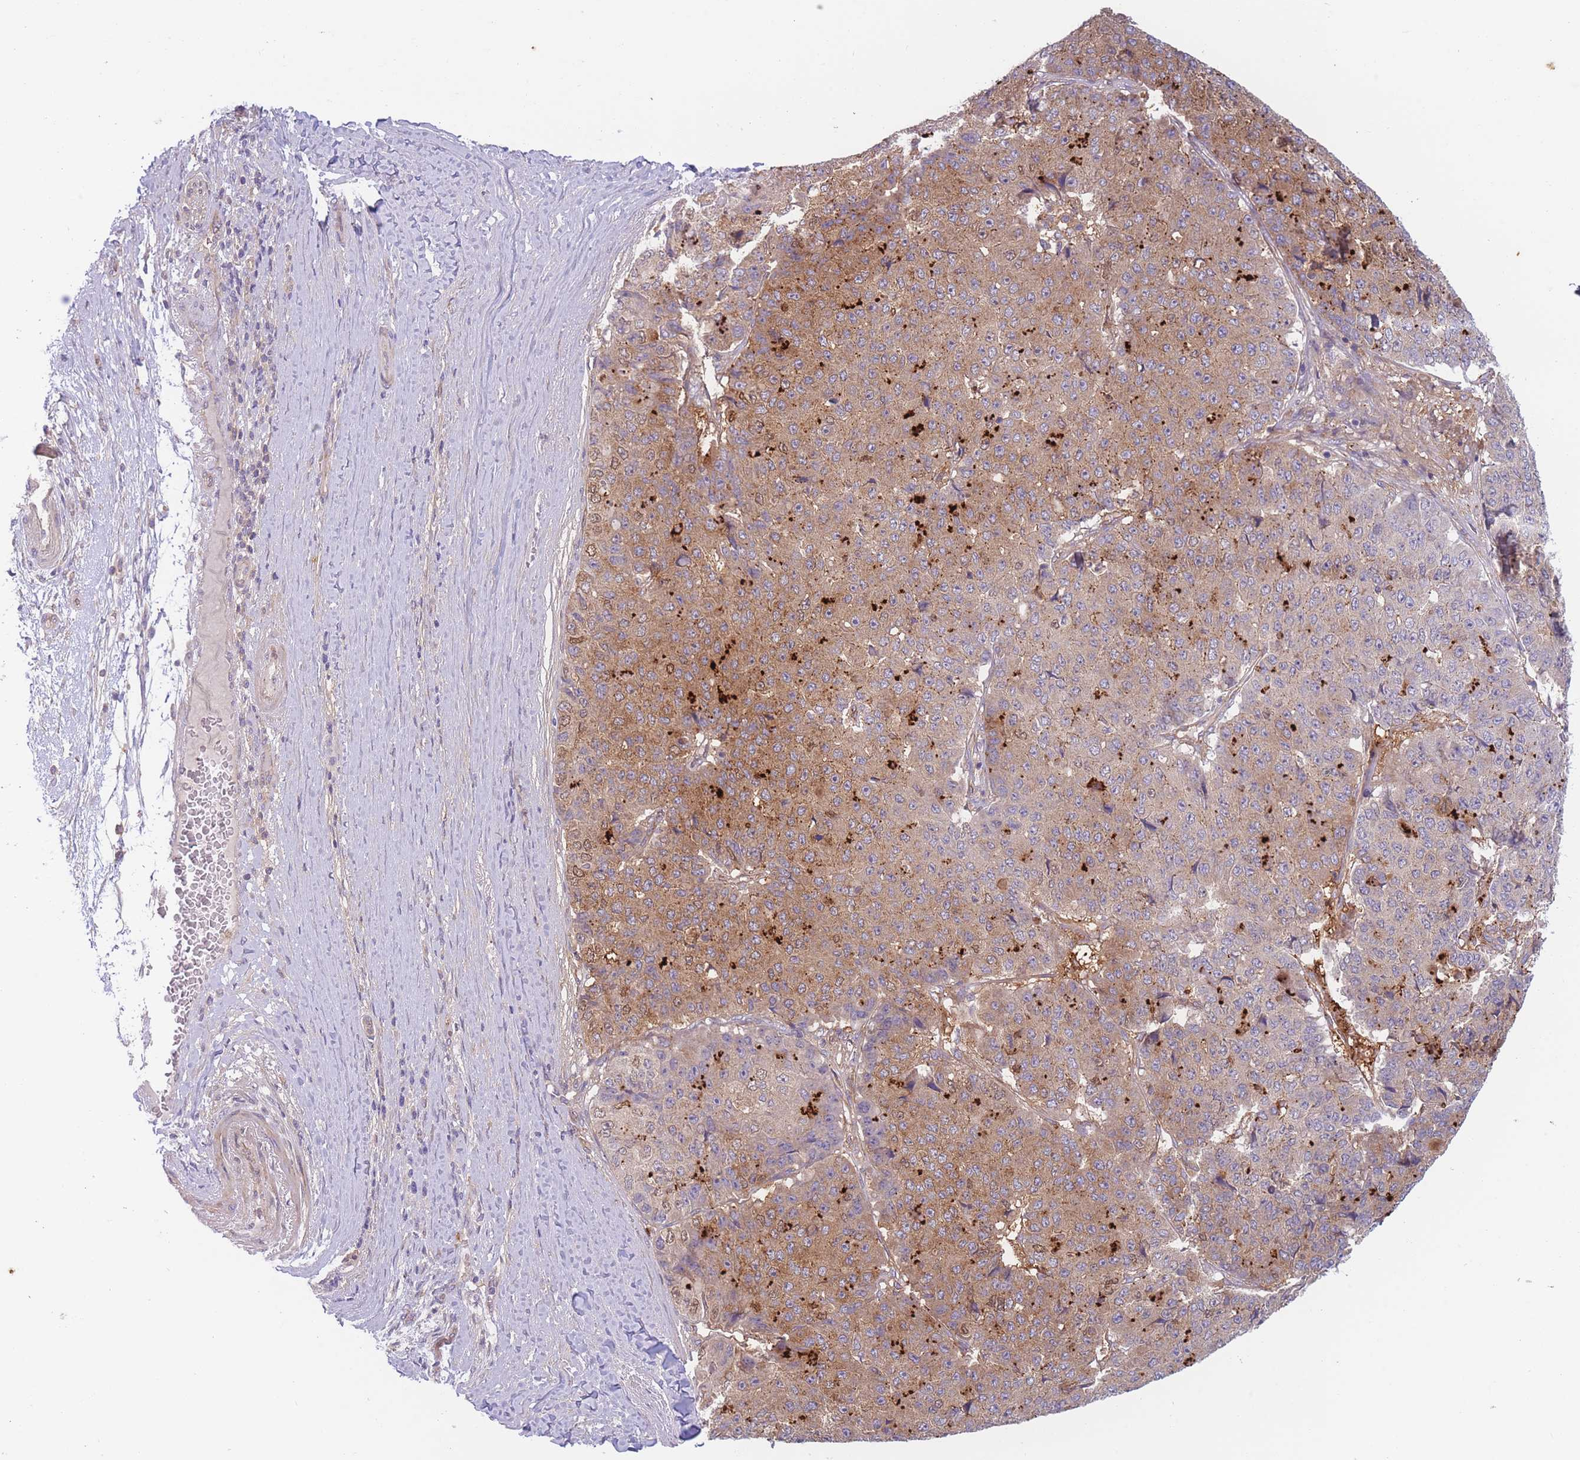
{"staining": {"intensity": "moderate", "quantity": ">75%", "location": "cytoplasmic/membranous"}, "tissue": "pancreatic cancer", "cell_type": "Tumor cells", "image_type": "cancer", "snomed": [{"axis": "morphology", "description": "Adenocarcinoma, NOS"}, {"axis": "topography", "description": "Pancreas"}], "caption": "Tumor cells exhibit moderate cytoplasmic/membranous positivity in approximately >75% of cells in pancreatic cancer (adenocarcinoma).", "gene": "WDR93", "patient": {"sex": "male", "age": 50}}